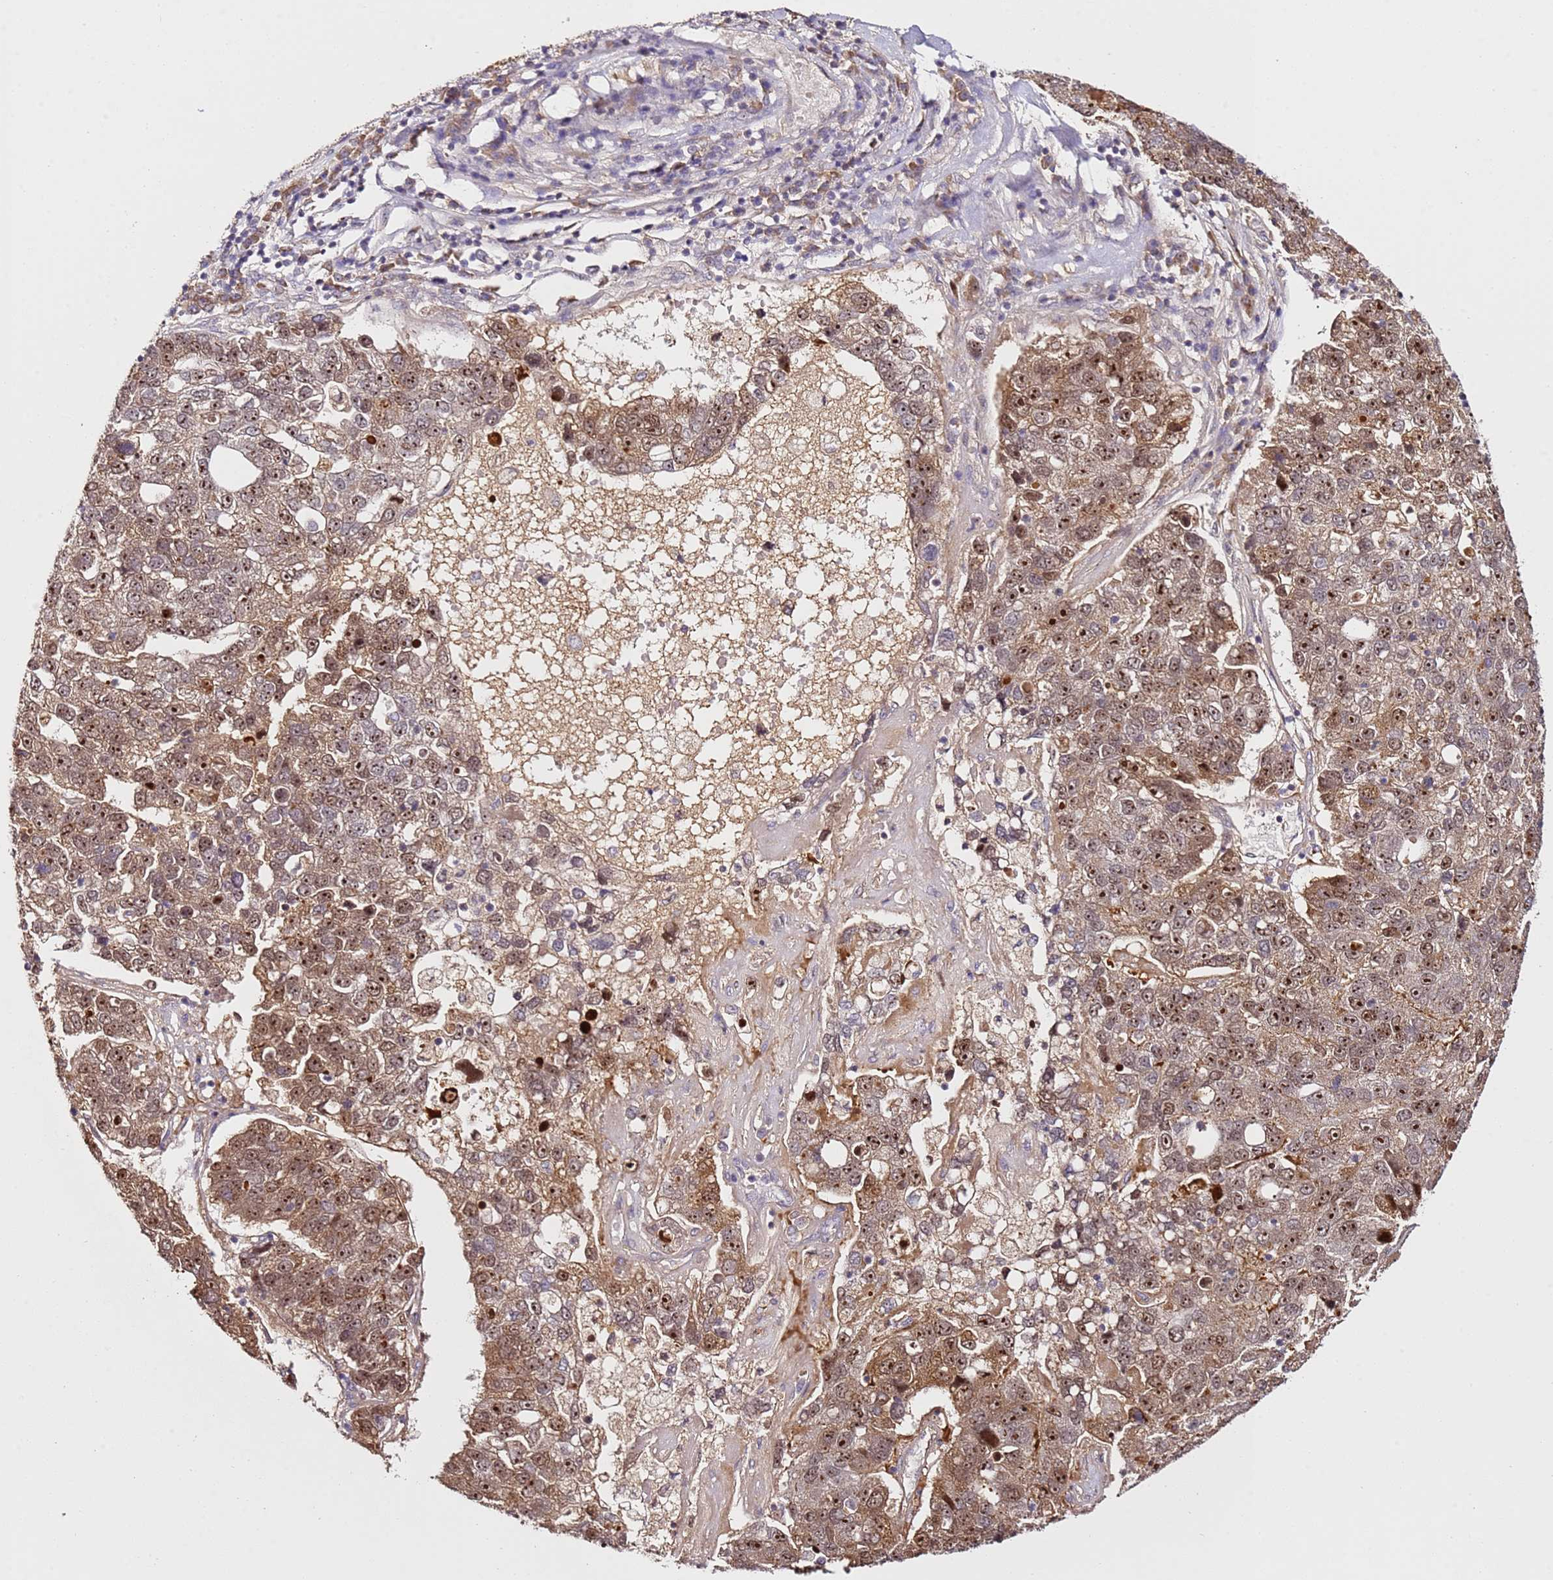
{"staining": {"intensity": "moderate", "quantity": ">75%", "location": "cytoplasmic/membranous,nuclear"}, "tissue": "pancreatic cancer", "cell_type": "Tumor cells", "image_type": "cancer", "snomed": [{"axis": "morphology", "description": "Adenocarcinoma, NOS"}, {"axis": "topography", "description": "Pancreas"}], "caption": "High-power microscopy captured an immunohistochemistry photomicrograph of pancreatic adenocarcinoma, revealing moderate cytoplasmic/membranous and nuclear staining in about >75% of tumor cells.", "gene": "DDX27", "patient": {"sex": "female", "age": 61}}